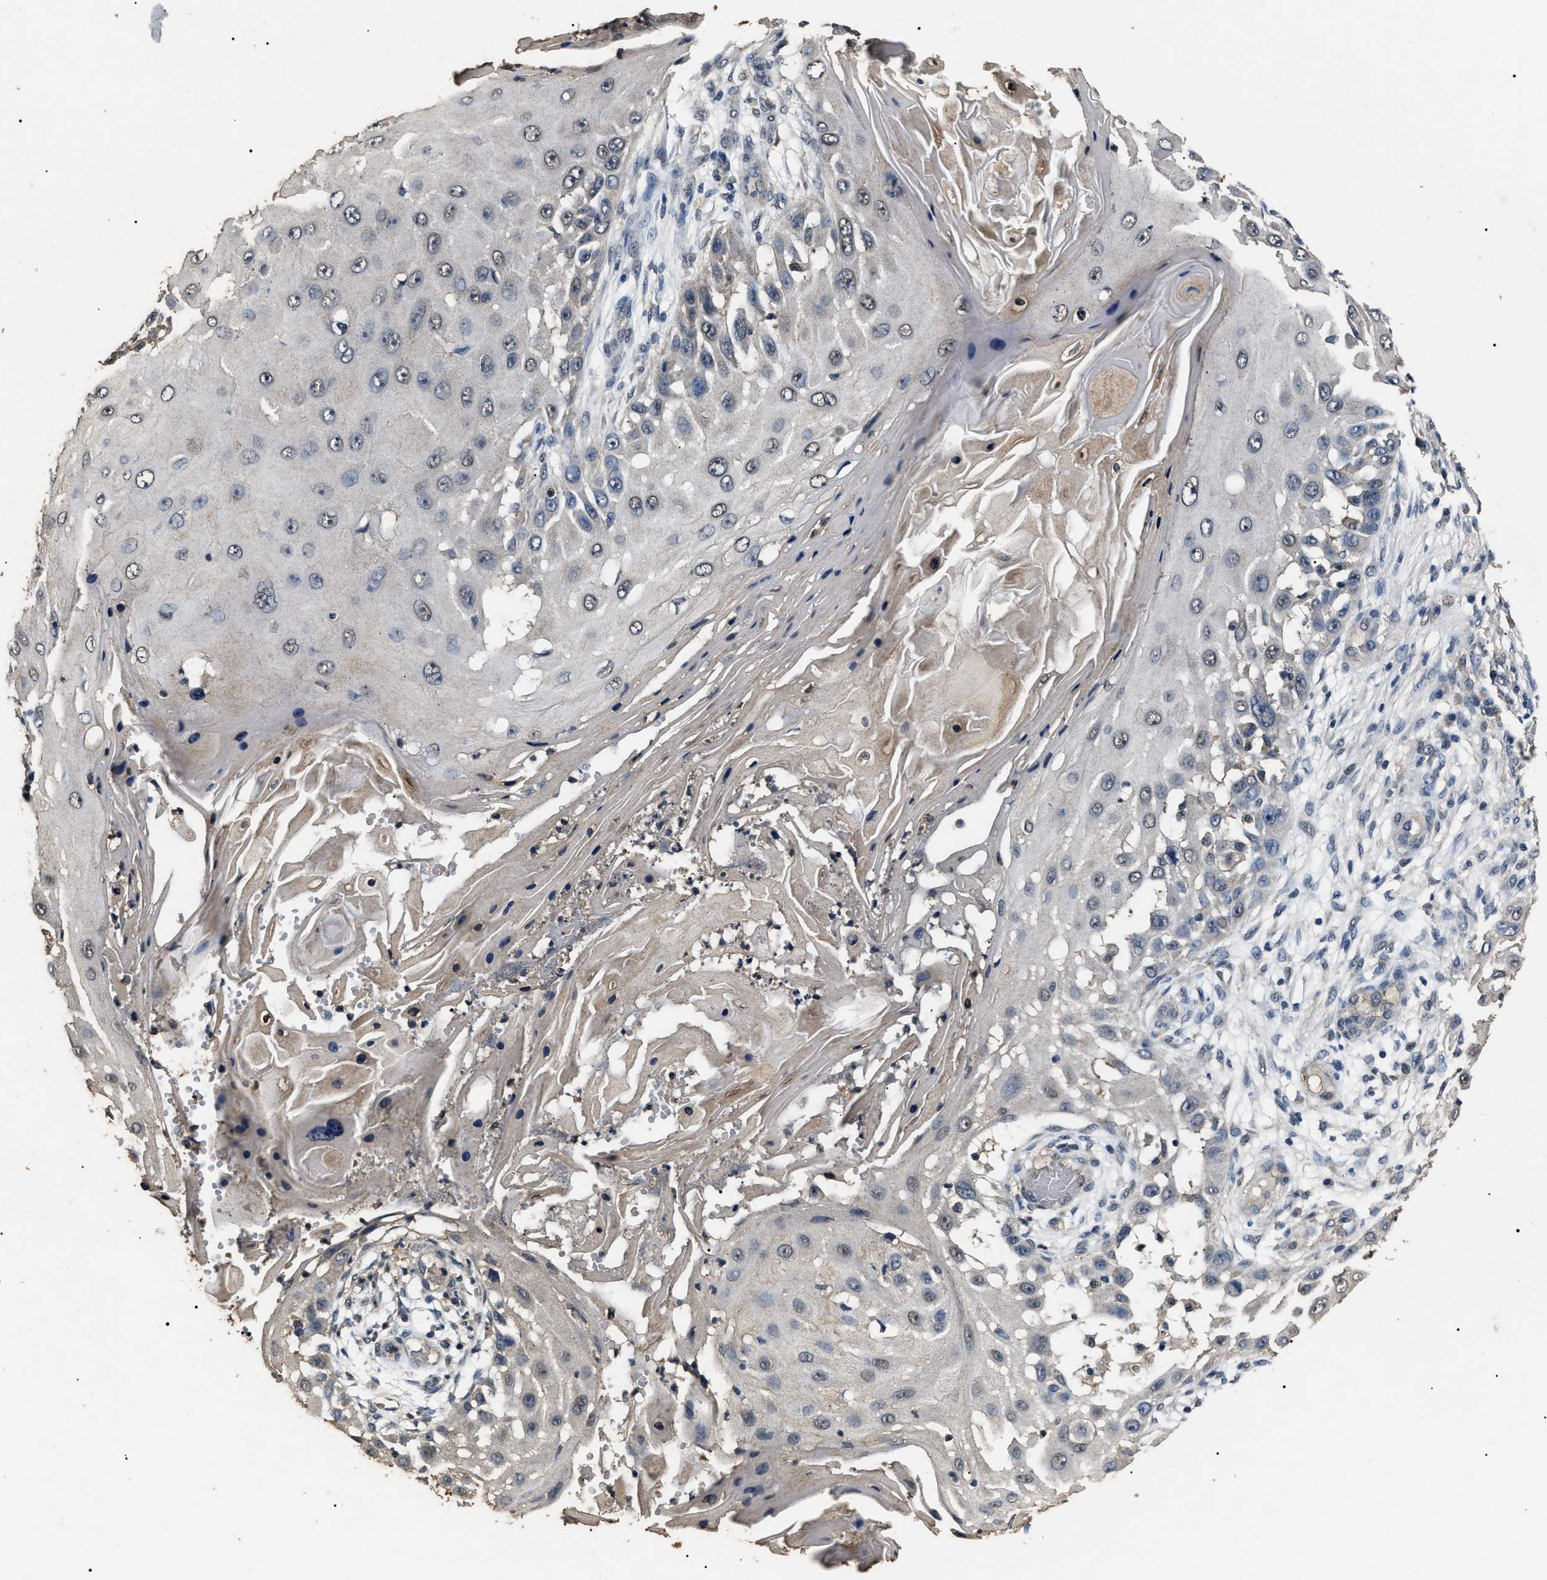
{"staining": {"intensity": "negative", "quantity": "none", "location": "none"}, "tissue": "skin cancer", "cell_type": "Tumor cells", "image_type": "cancer", "snomed": [{"axis": "morphology", "description": "Squamous cell carcinoma, NOS"}, {"axis": "topography", "description": "Skin"}], "caption": "Skin cancer stained for a protein using immunohistochemistry reveals no positivity tumor cells.", "gene": "PSMD8", "patient": {"sex": "female", "age": 44}}